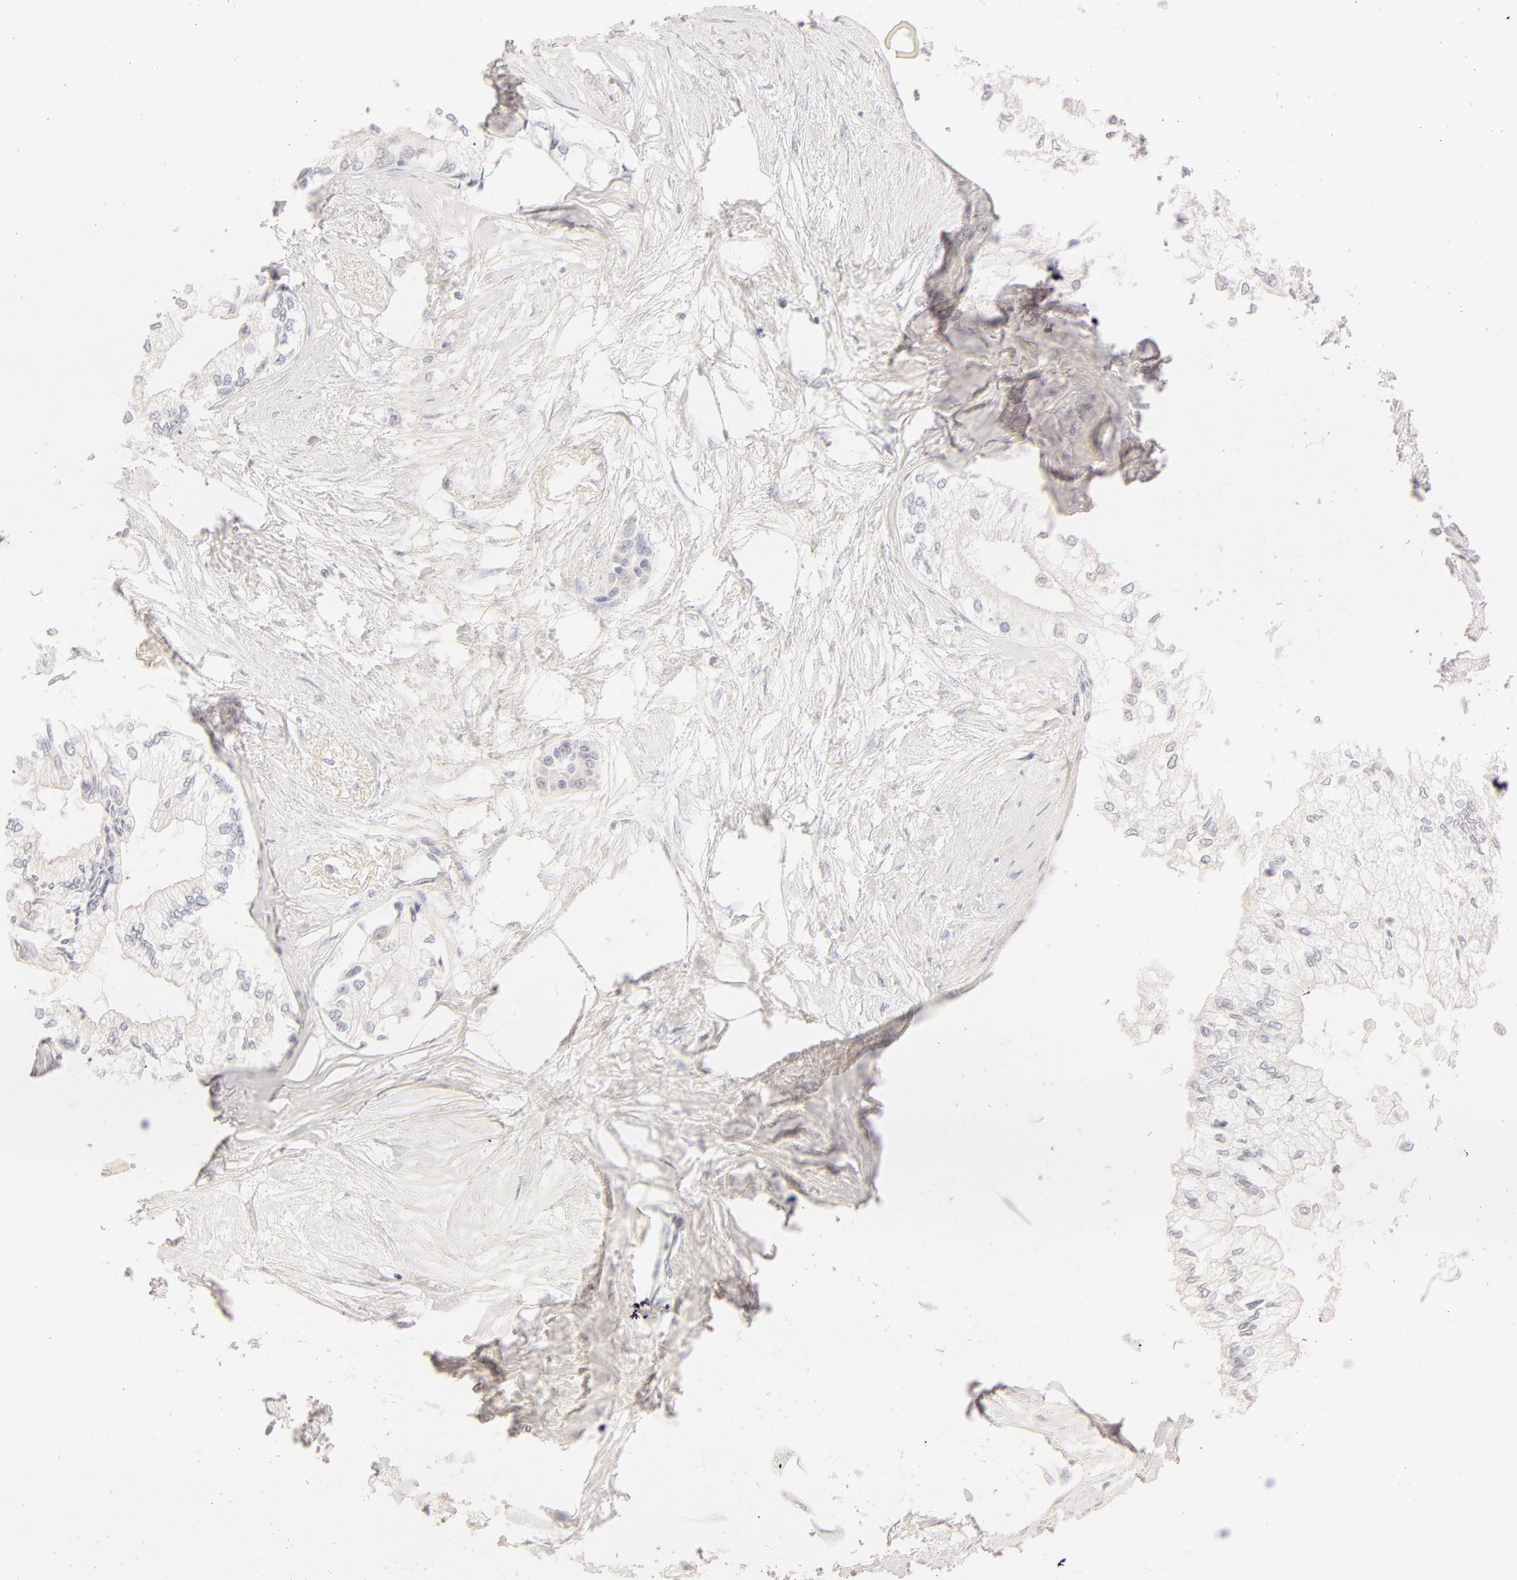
{"staining": {"intensity": "negative", "quantity": "none", "location": "none"}, "tissue": "pancreatic cancer", "cell_type": "Tumor cells", "image_type": "cancer", "snomed": [{"axis": "morphology", "description": "Adenocarcinoma, NOS"}, {"axis": "topography", "description": "Pancreas"}], "caption": "A high-resolution photomicrograph shows IHC staining of pancreatic cancer, which reveals no significant staining in tumor cells. (IHC, brightfield microscopy, high magnification).", "gene": "LGALS7B", "patient": {"sex": "male", "age": 79}}